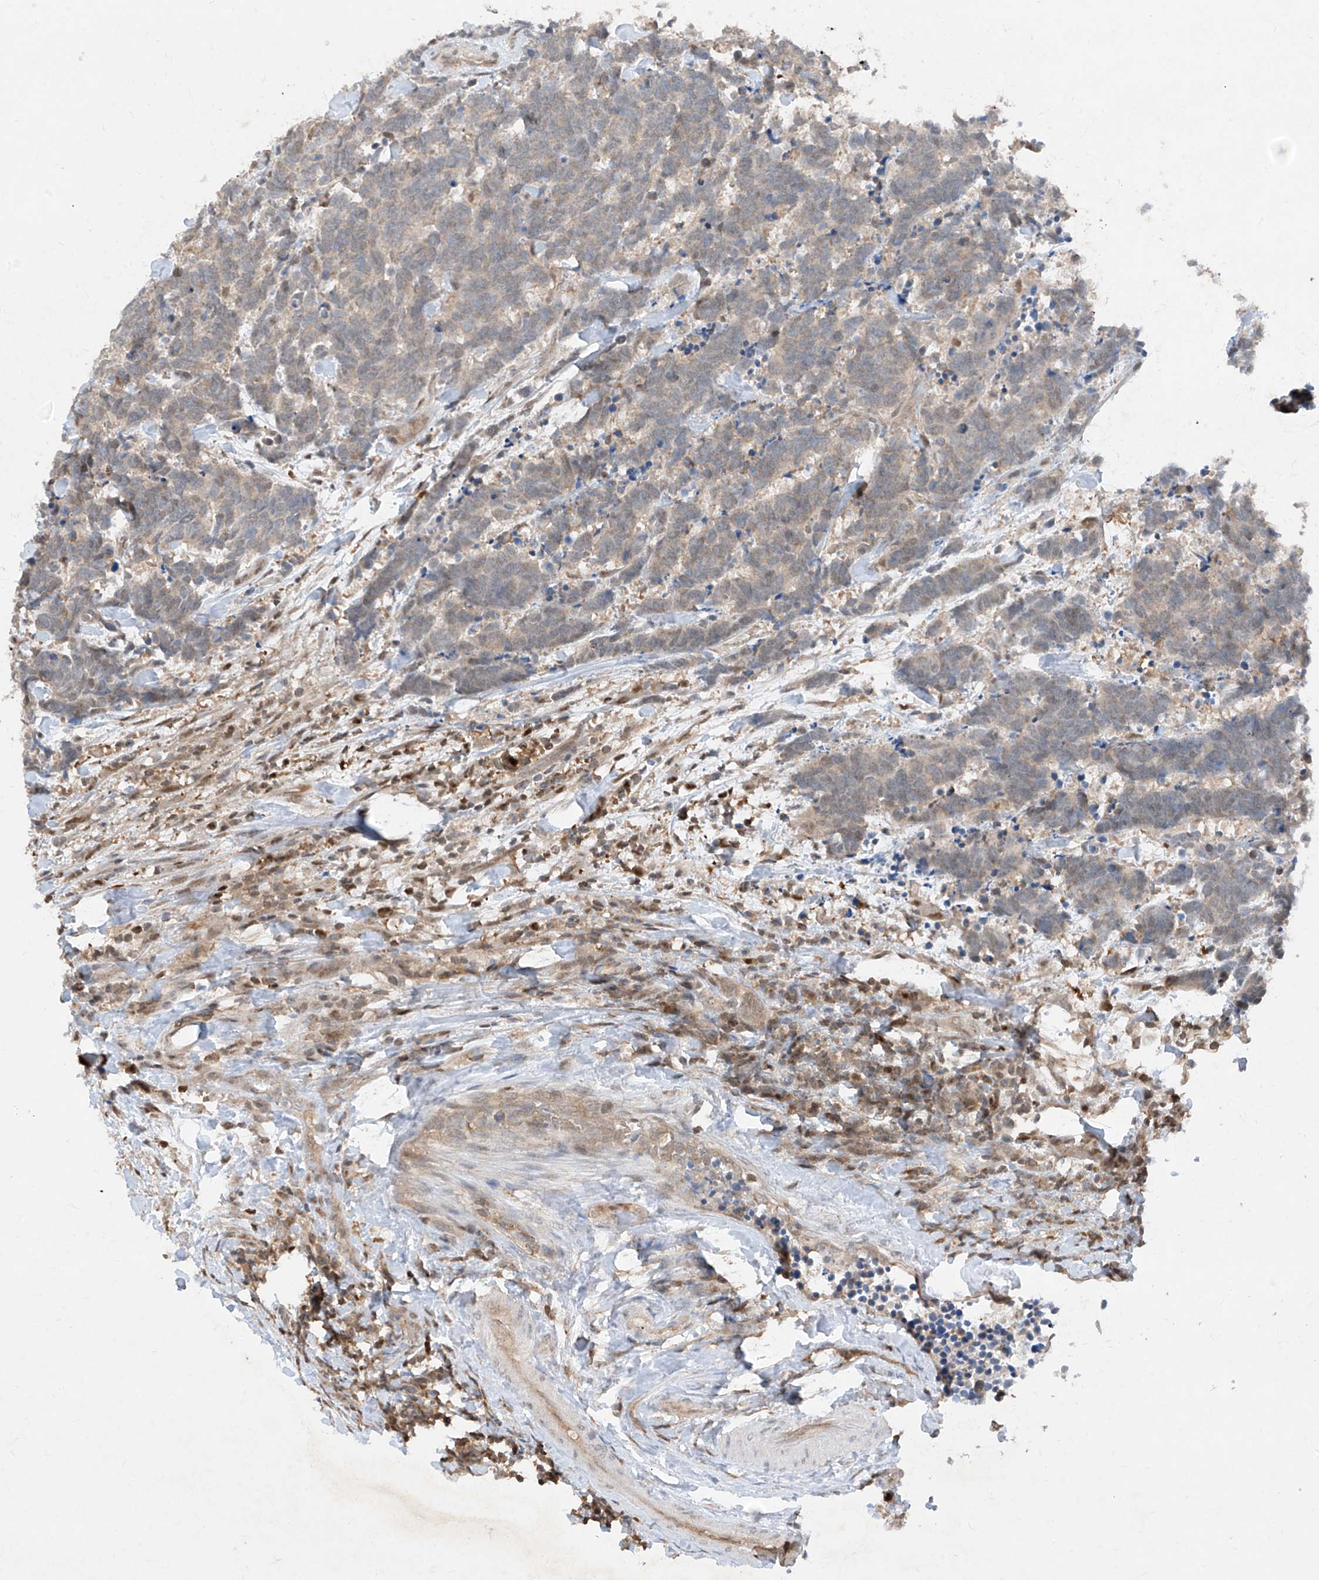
{"staining": {"intensity": "weak", "quantity": "25%-75%", "location": "cytoplasmic/membranous"}, "tissue": "carcinoid", "cell_type": "Tumor cells", "image_type": "cancer", "snomed": [{"axis": "morphology", "description": "Carcinoma, NOS"}, {"axis": "morphology", "description": "Carcinoid, malignant, NOS"}, {"axis": "topography", "description": "Urinary bladder"}], "caption": "IHC (DAB) staining of human carcinoma demonstrates weak cytoplasmic/membranous protein staining in about 25%-75% of tumor cells.", "gene": "ZNF358", "patient": {"sex": "male", "age": 57}}